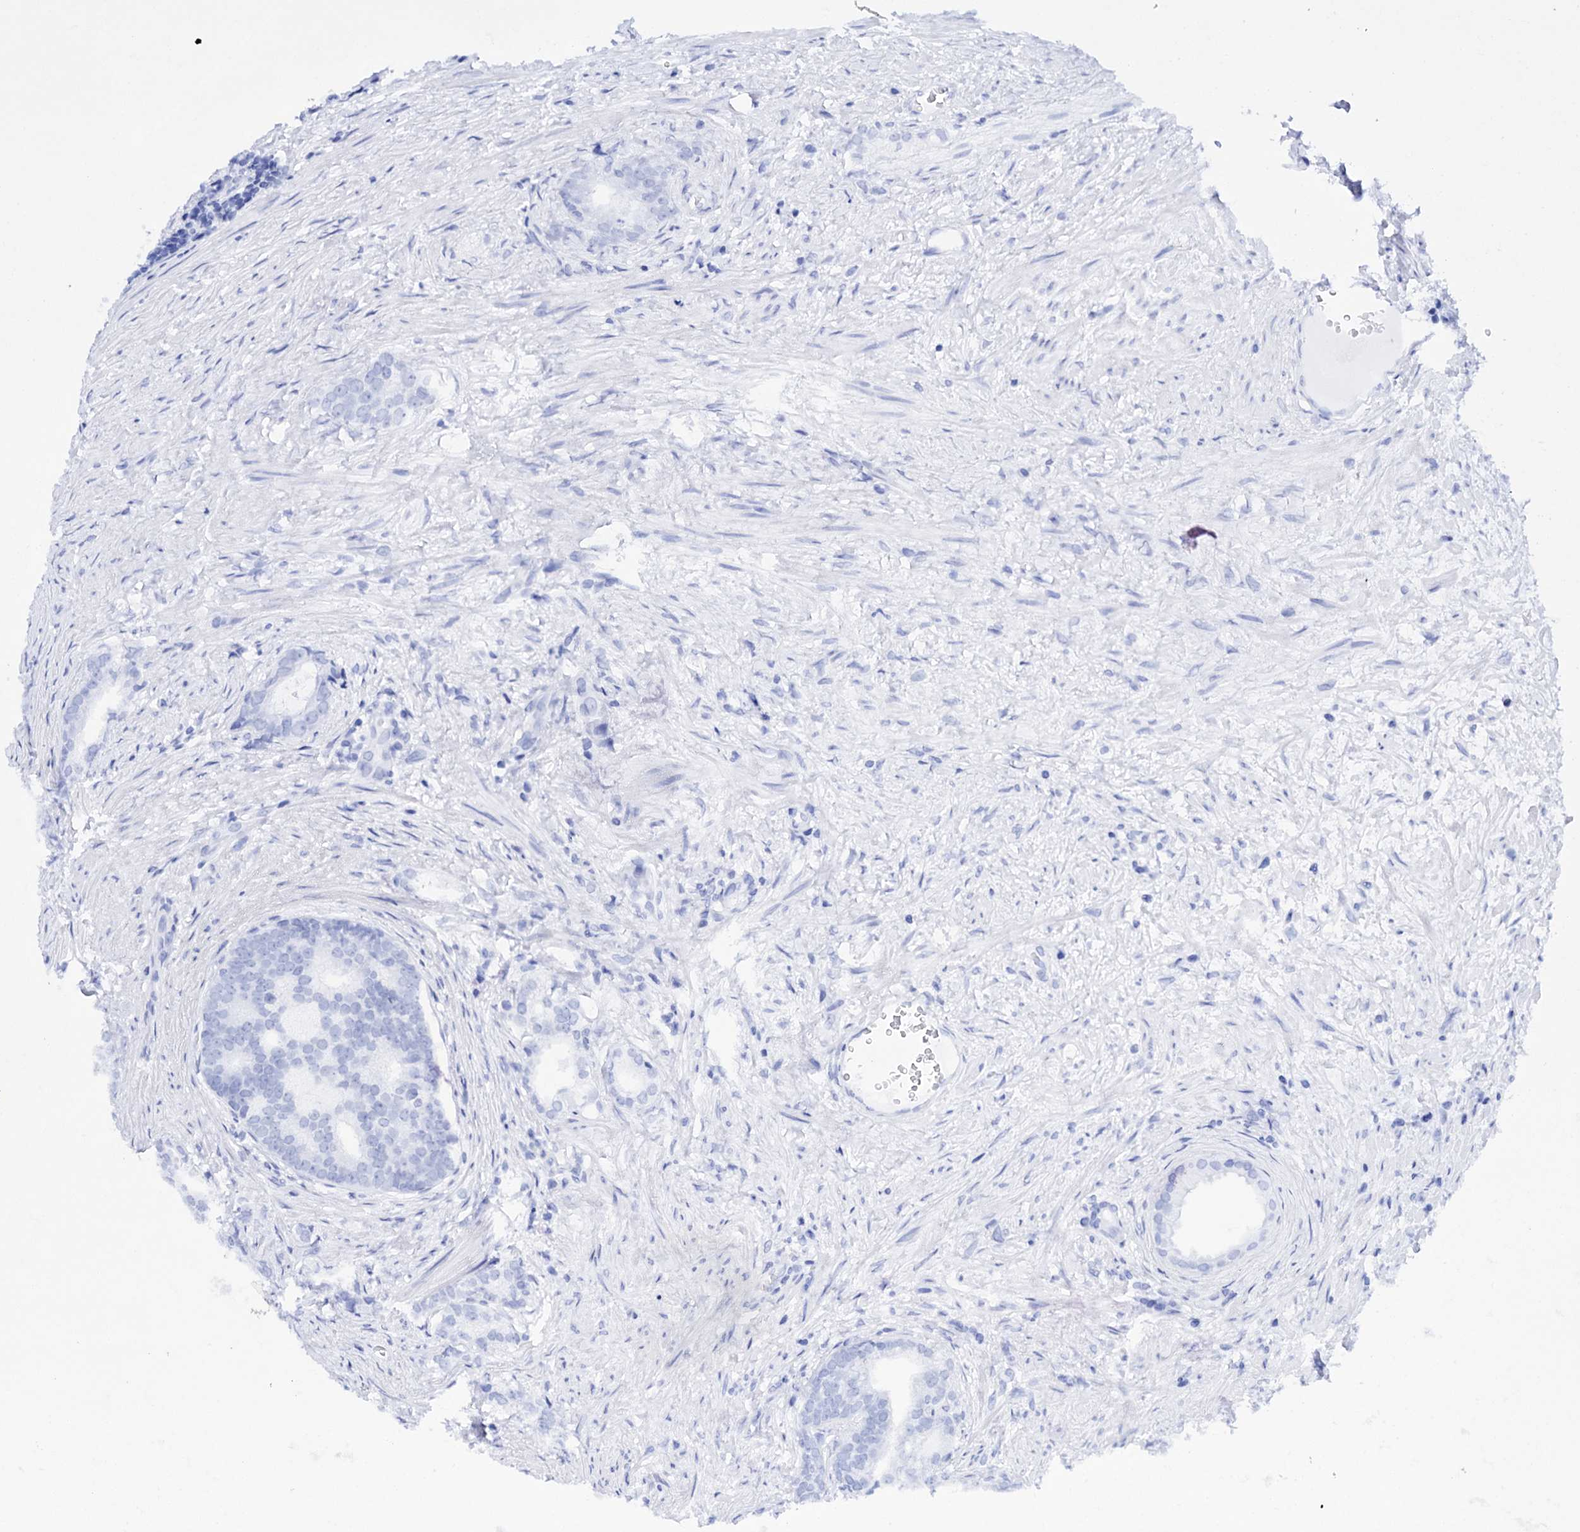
{"staining": {"intensity": "negative", "quantity": "none", "location": "none"}, "tissue": "prostate cancer", "cell_type": "Tumor cells", "image_type": "cancer", "snomed": [{"axis": "morphology", "description": "Adenocarcinoma, Low grade"}, {"axis": "topography", "description": "Prostate"}], "caption": "There is no significant staining in tumor cells of low-grade adenocarcinoma (prostate).", "gene": "C11orf96", "patient": {"sex": "male", "age": 71}}